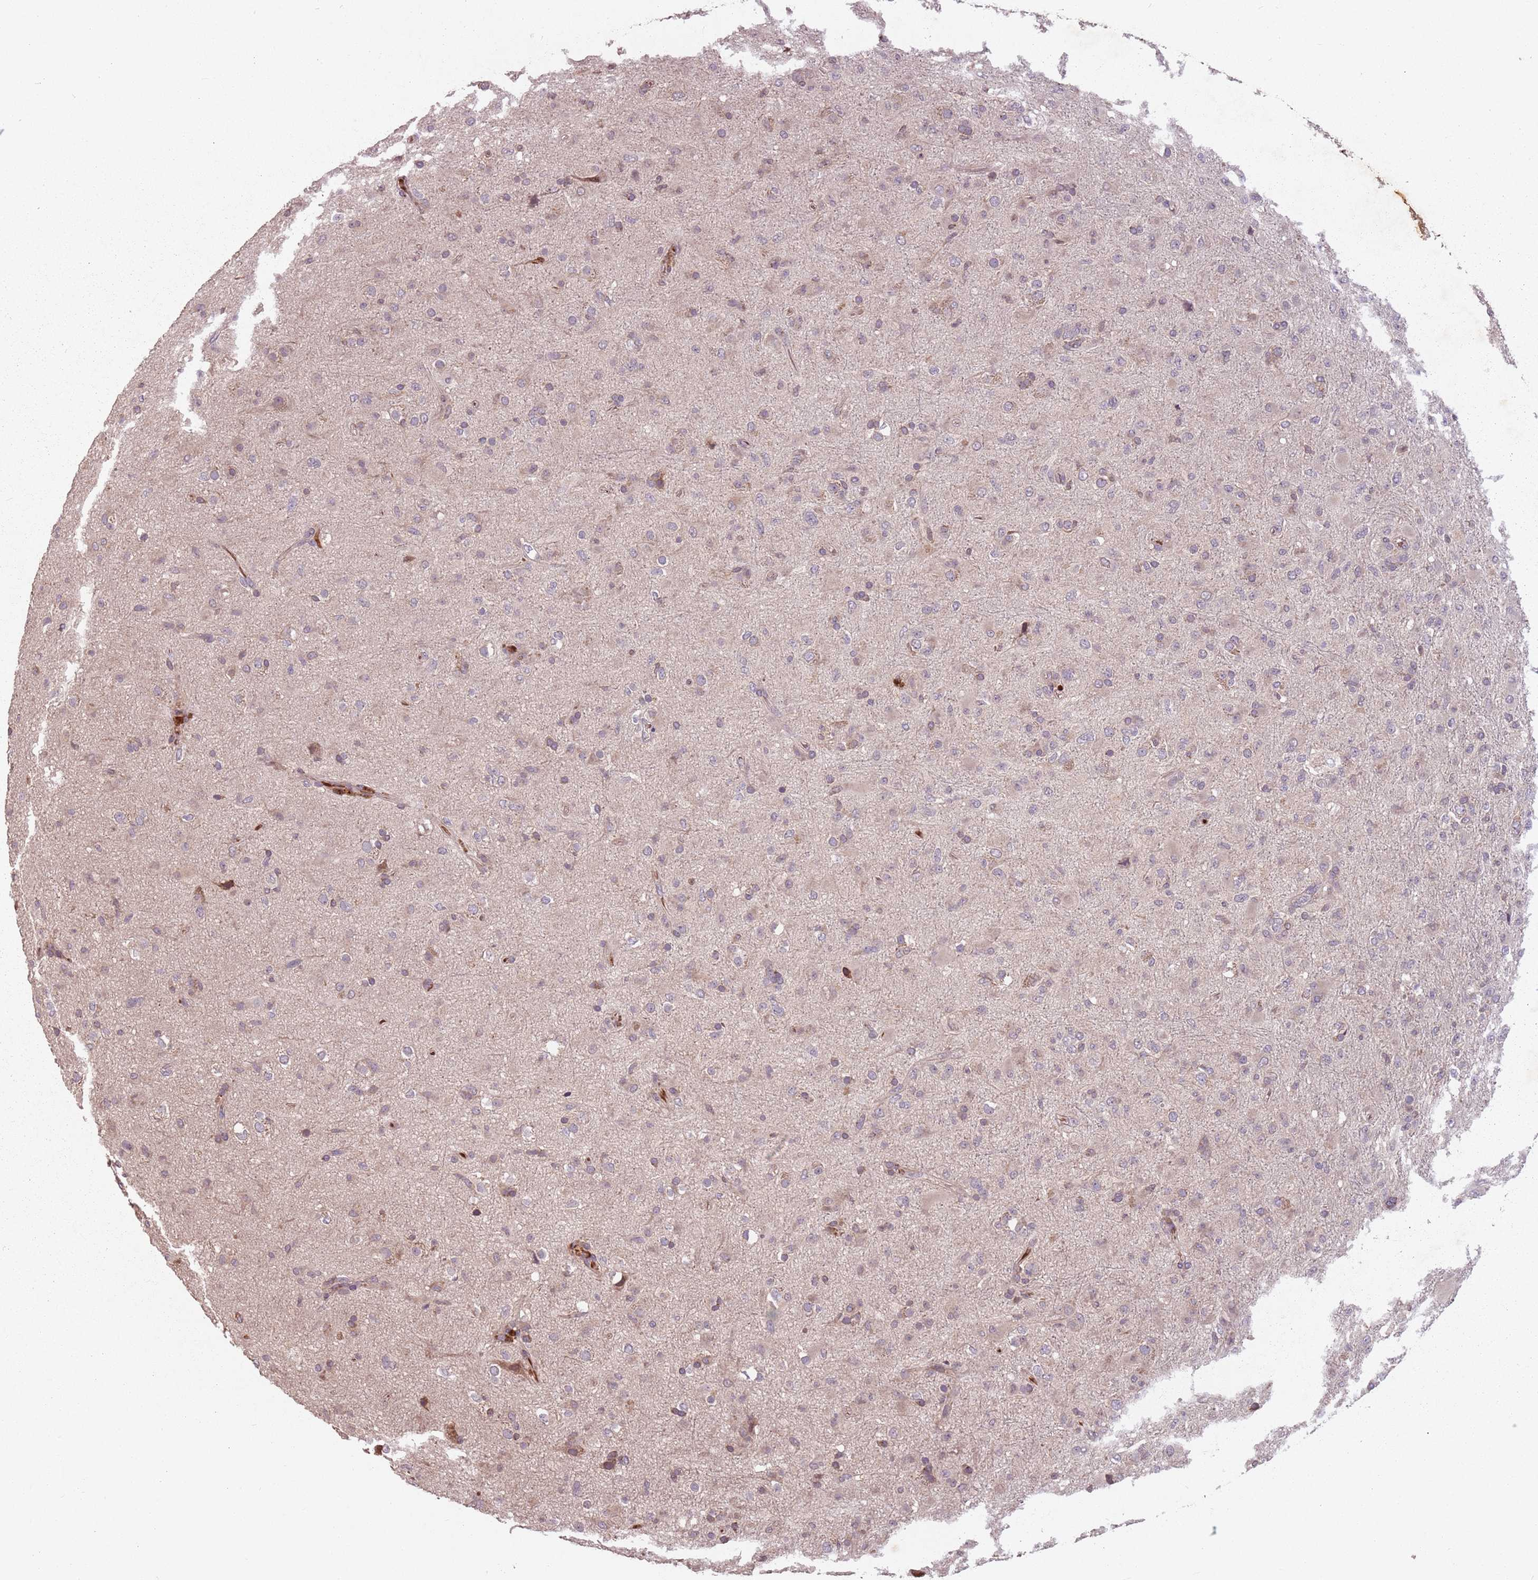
{"staining": {"intensity": "negative", "quantity": "none", "location": "none"}, "tissue": "glioma", "cell_type": "Tumor cells", "image_type": "cancer", "snomed": [{"axis": "morphology", "description": "Glioma, malignant, Low grade"}, {"axis": "topography", "description": "Brain"}], "caption": "Glioma was stained to show a protein in brown. There is no significant positivity in tumor cells.", "gene": "GPR180", "patient": {"sex": "male", "age": 65}}